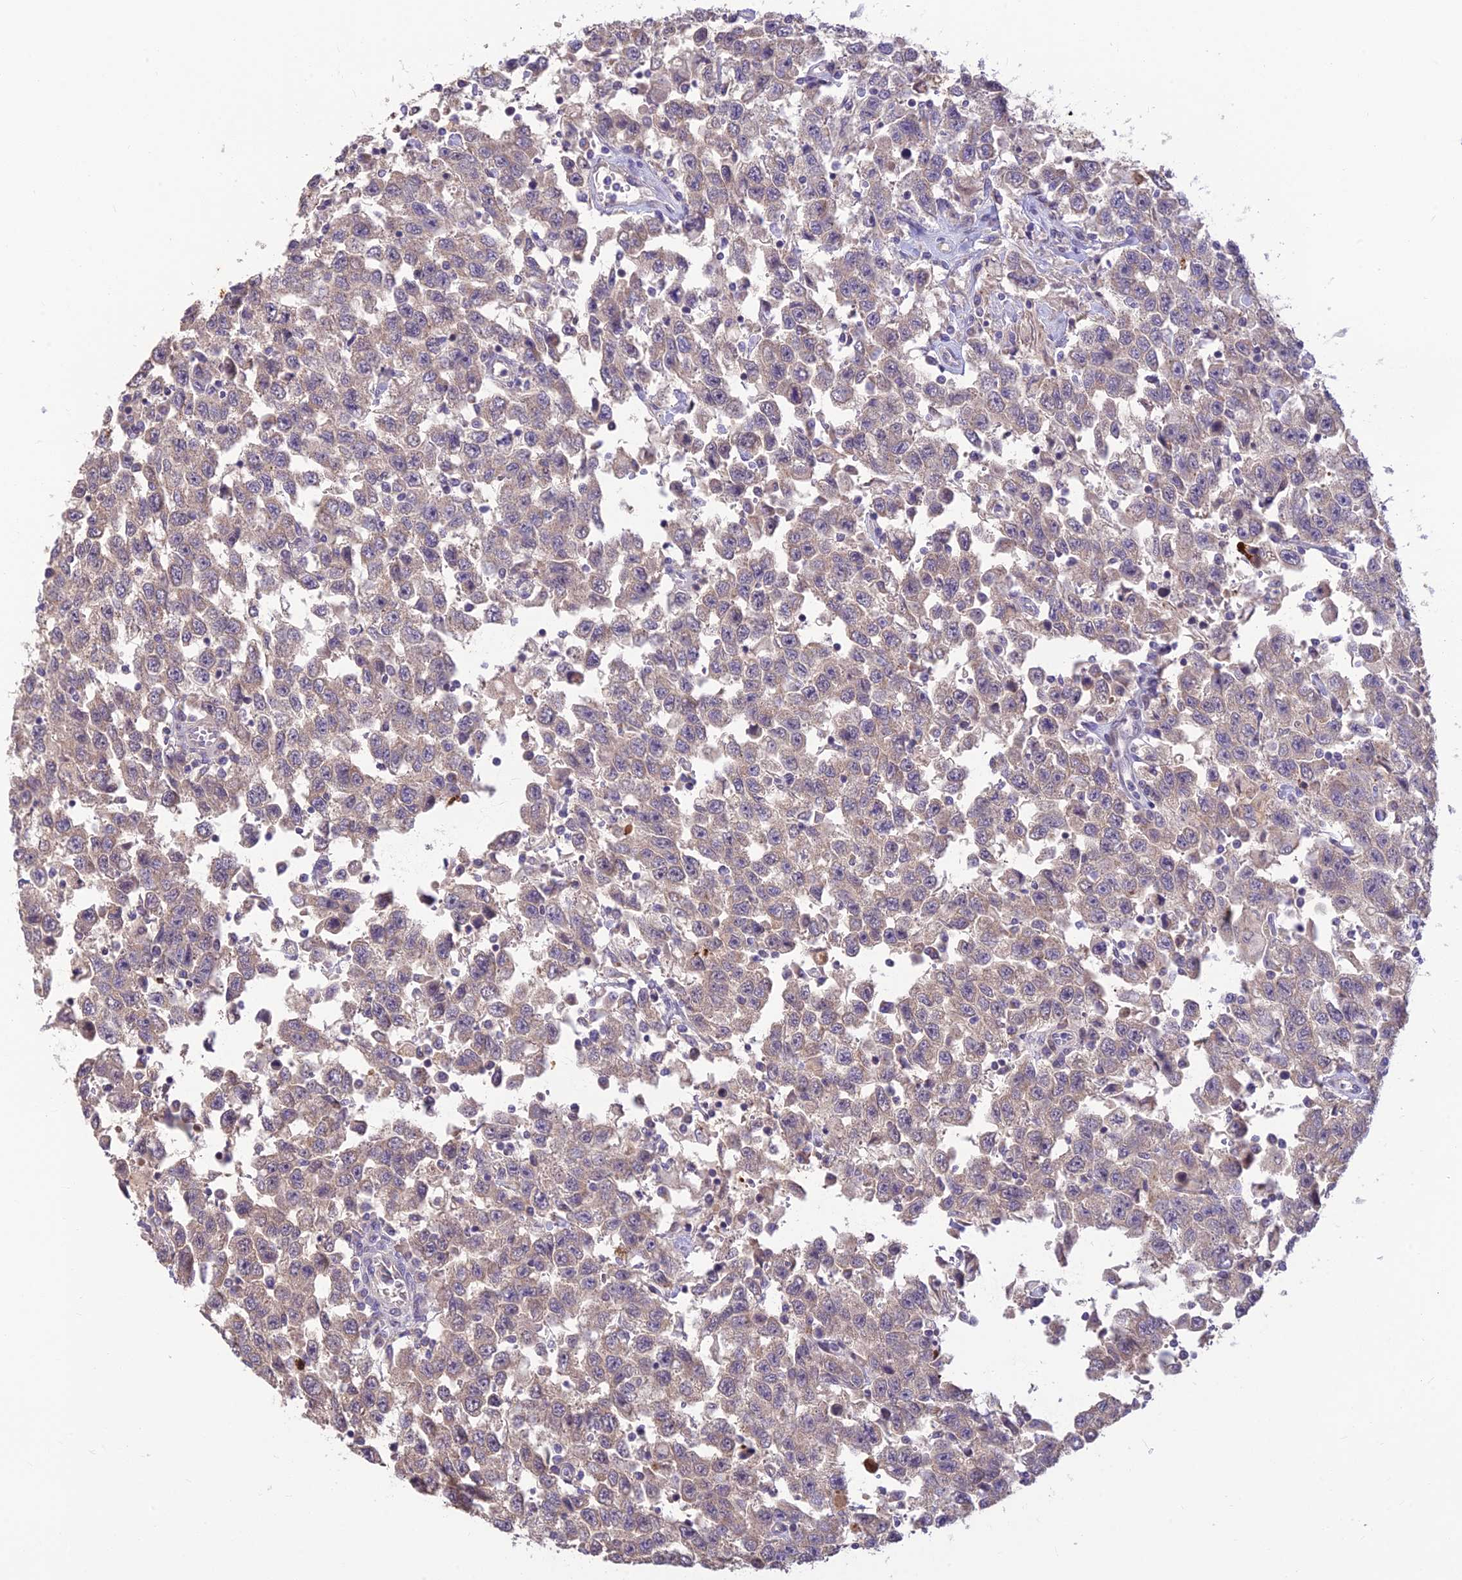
{"staining": {"intensity": "weak", "quantity": "<25%", "location": "cytoplasmic/membranous"}, "tissue": "testis cancer", "cell_type": "Tumor cells", "image_type": "cancer", "snomed": [{"axis": "morphology", "description": "Seminoma, NOS"}, {"axis": "topography", "description": "Testis"}], "caption": "A micrograph of seminoma (testis) stained for a protein shows no brown staining in tumor cells.", "gene": "ASPDH", "patient": {"sex": "male", "age": 41}}